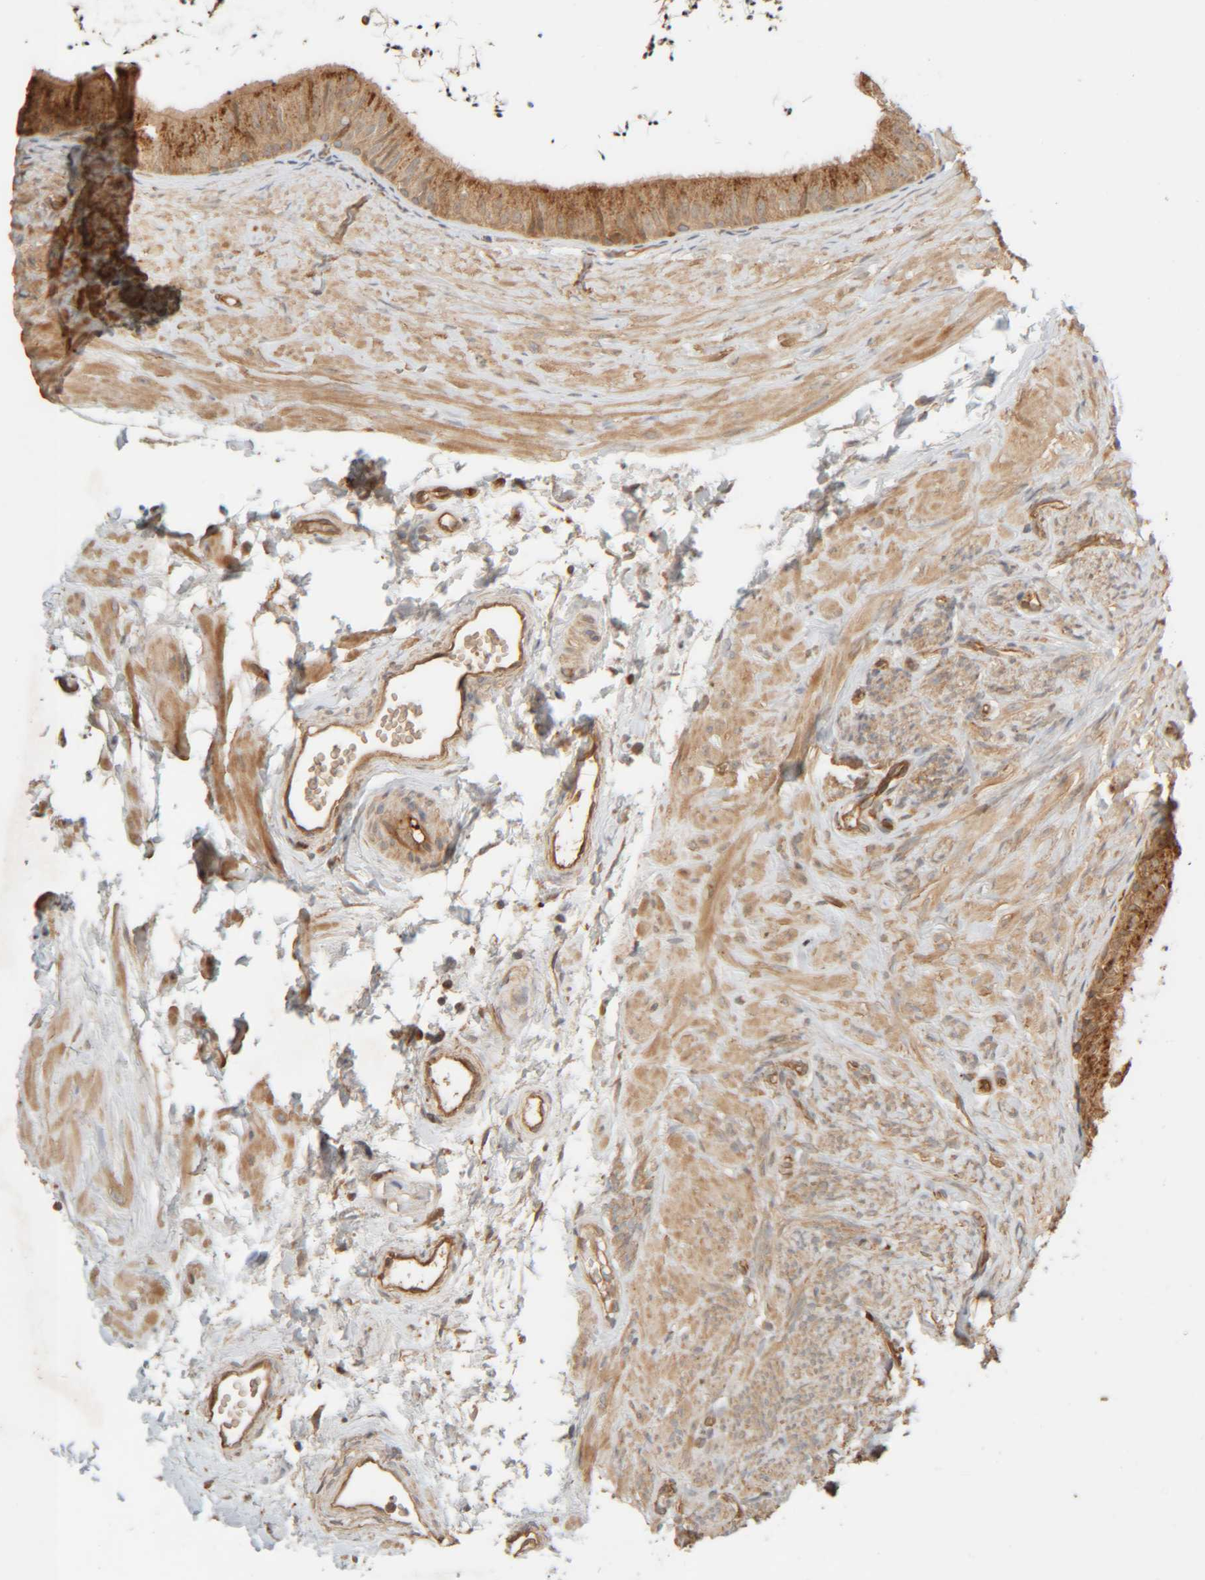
{"staining": {"intensity": "strong", "quantity": ">75%", "location": "cytoplasmic/membranous"}, "tissue": "epididymis", "cell_type": "Glandular cells", "image_type": "normal", "snomed": [{"axis": "morphology", "description": "Normal tissue, NOS"}, {"axis": "topography", "description": "Epididymis"}], "caption": "Strong cytoplasmic/membranous expression is seen in about >75% of glandular cells in unremarkable epididymis.", "gene": "TMEM192", "patient": {"sex": "male", "age": 56}}